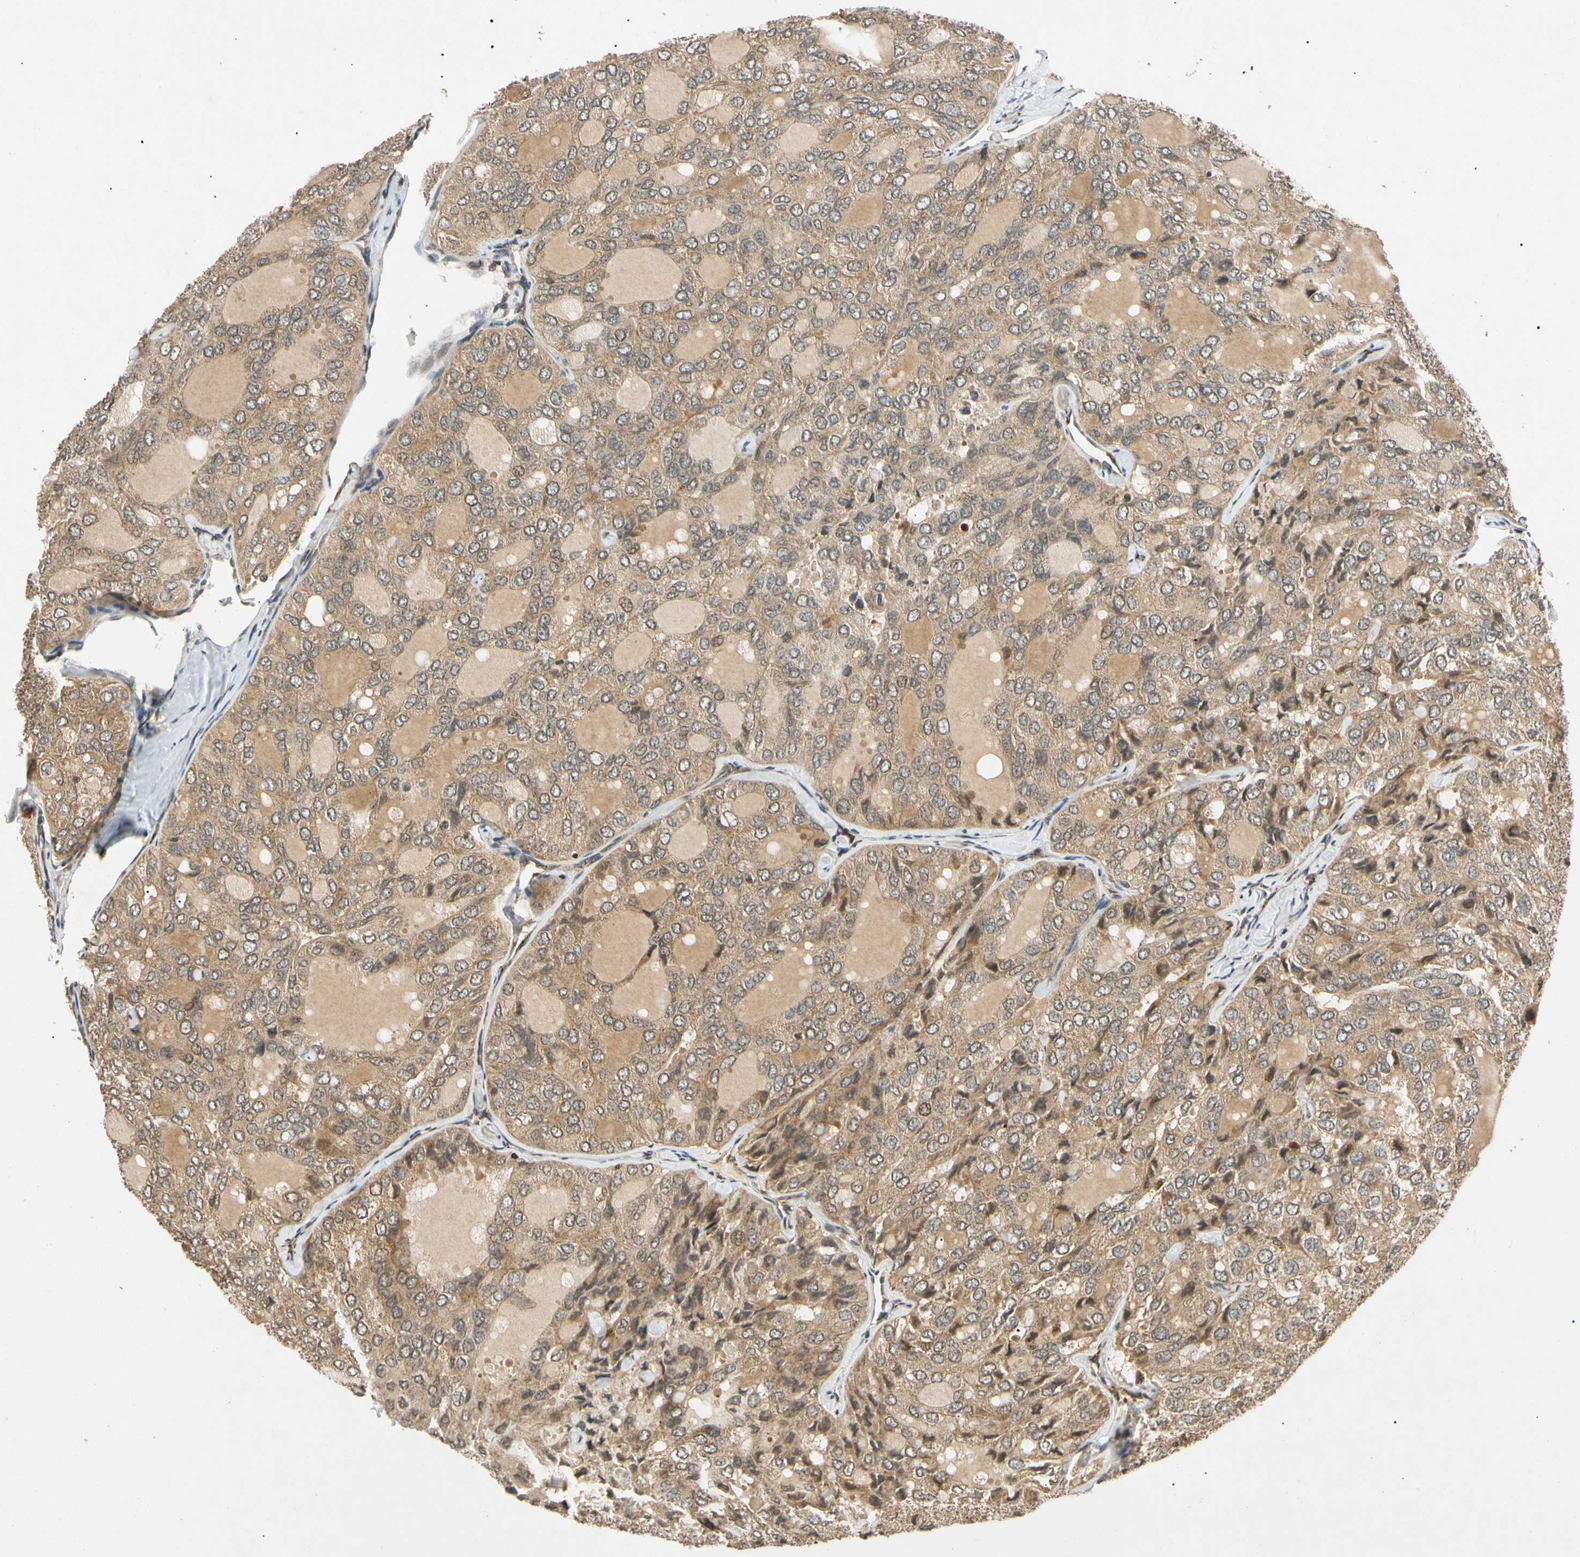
{"staining": {"intensity": "moderate", "quantity": ">75%", "location": "cytoplasmic/membranous"}, "tissue": "thyroid cancer", "cell_type": "Tumor cells", "image_type": "cancer", "snomed": [{"axis": "morphology", "description": "Follicular adenoma carcinoma, NOS"}, {"axis": "topography", "description": "Thyroid gland"}], "caption": "Protein expression analysis of human thyroid cancer (follicular adenoma carcinoma) reveals moderate cytoplasmic/membranous staining in approximately >75% of tumor cells.", "gene": "MRPS22", "patient": {"sex": "male", "age": 75}}